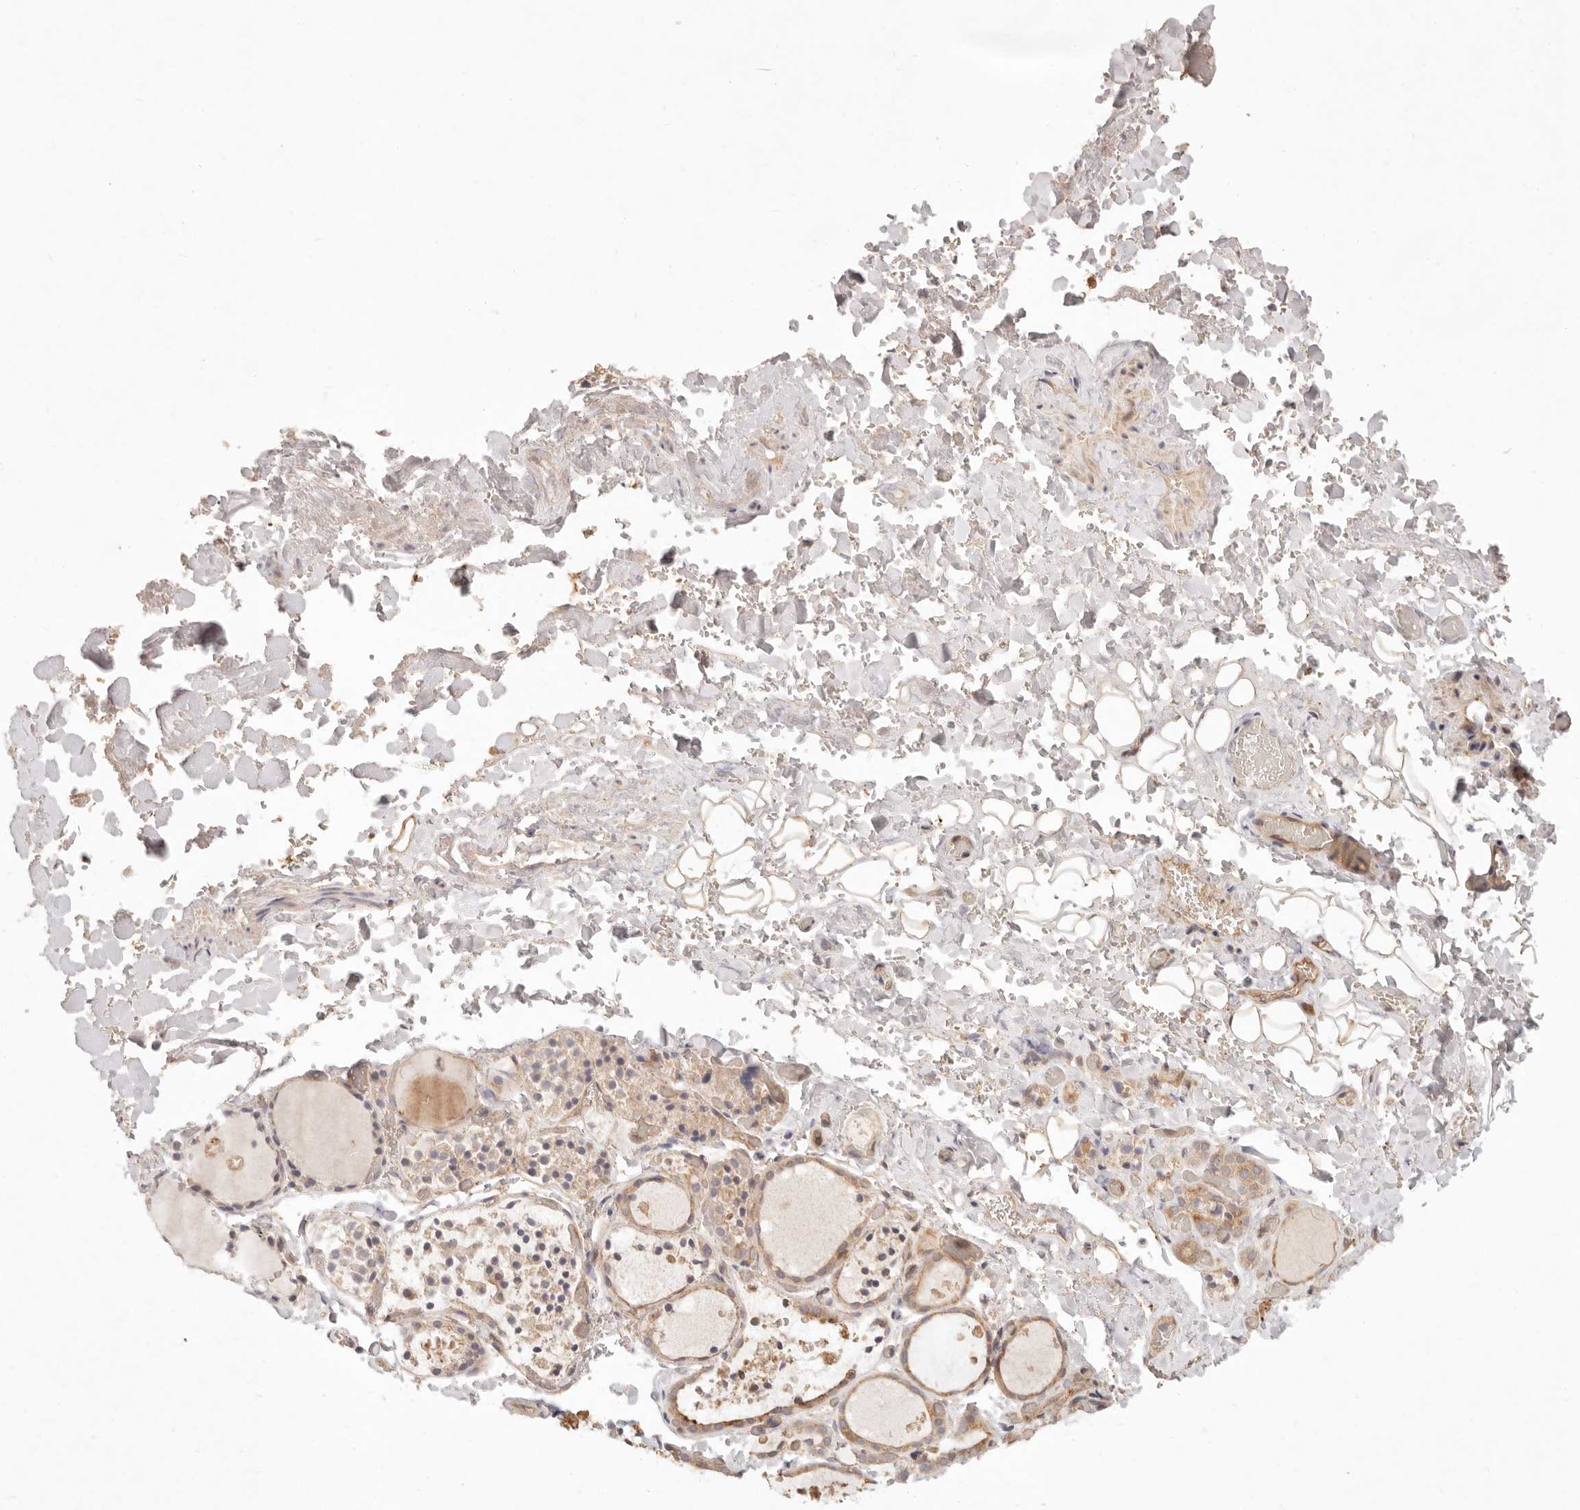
{"staining": {"intensity": "moderate", "quantity": ">75%", "location": "cytoplasmic/membranous"}, "tissue": "thyroid gland", "cell_type": "Glandular cells", "image_type": "normal", "snomed": [{"axis": "morphology", "description": "Normal tissue, NOS"}, {"axis": "topography", "description": "Thyroid gland"}], "caption": "The image exhibits staining of unremarkable thyroid gland, revealing moderate cytoplasmic/membranous protein expression (brown color) within glandular cells. Nuclei are stained in blue.", "gene": "PPP1R3B", "patient": {"sex": "female", "age": 44}}